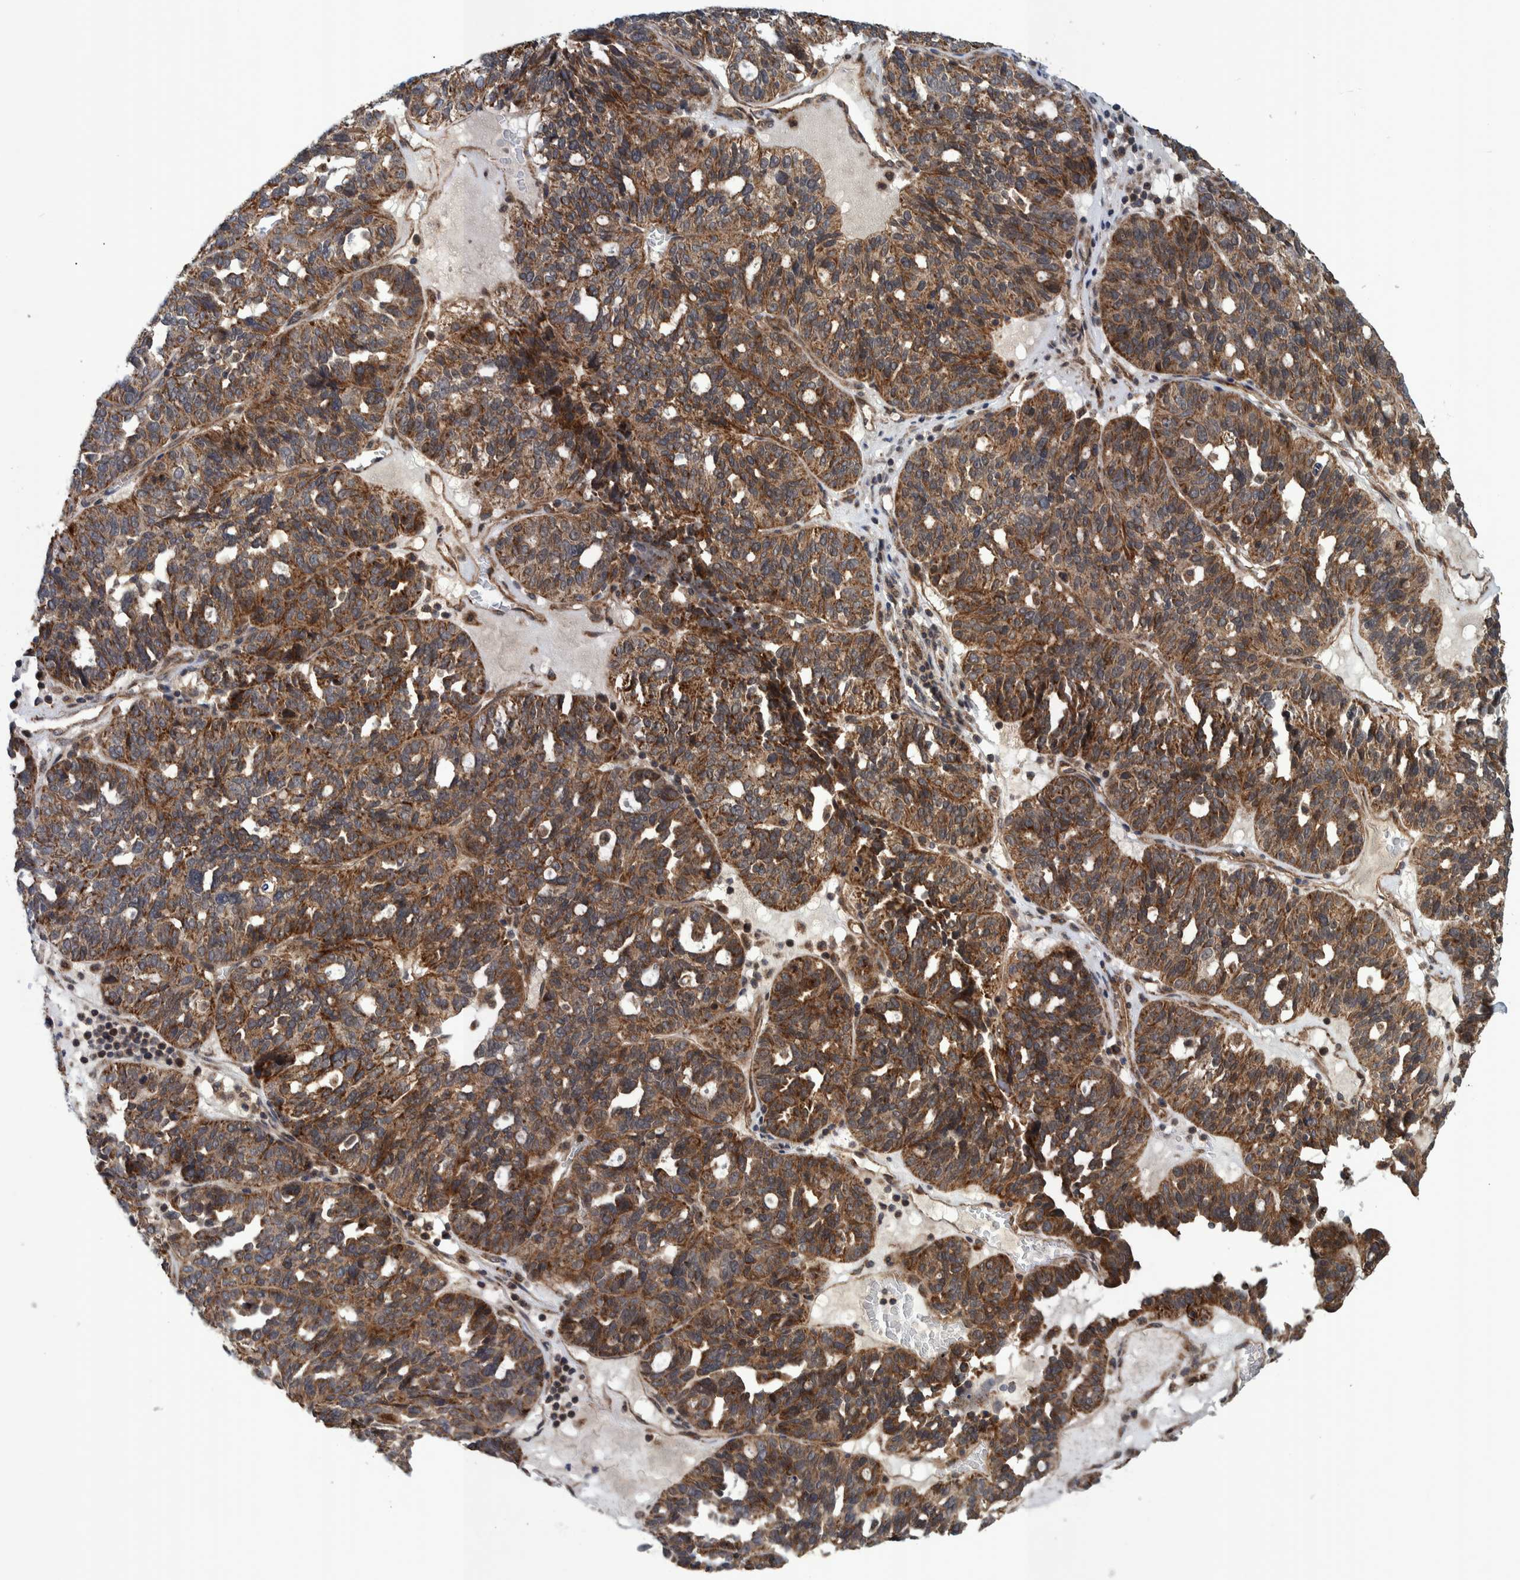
{"staining": {"intensity": "moderate", "quantity": ">75%", "location": "cytoplasmic/membranous"}, "tissue": "ovarian cancer", "cell_type": "Tumor cells", "image_type": "cancer", "snomed": [{"axis": "morphology", "description": "Cystadenocarcinoma, serous, NOS"}, {"axis": "topography", "description": "Ovary"}], "caption": "IHC micrograph of neoplastic tissue: human ovarian cancer stained using immunohistochemistry (IHC) demonstrates medium levels of moderate protein expression localized specifically in the cytoplasmic/membranous of tumor cells, appearing as a cytoplasmic/membranous brown color.", "gene": "MRPS7", "patient": {"sex": "female", "age": 59}}